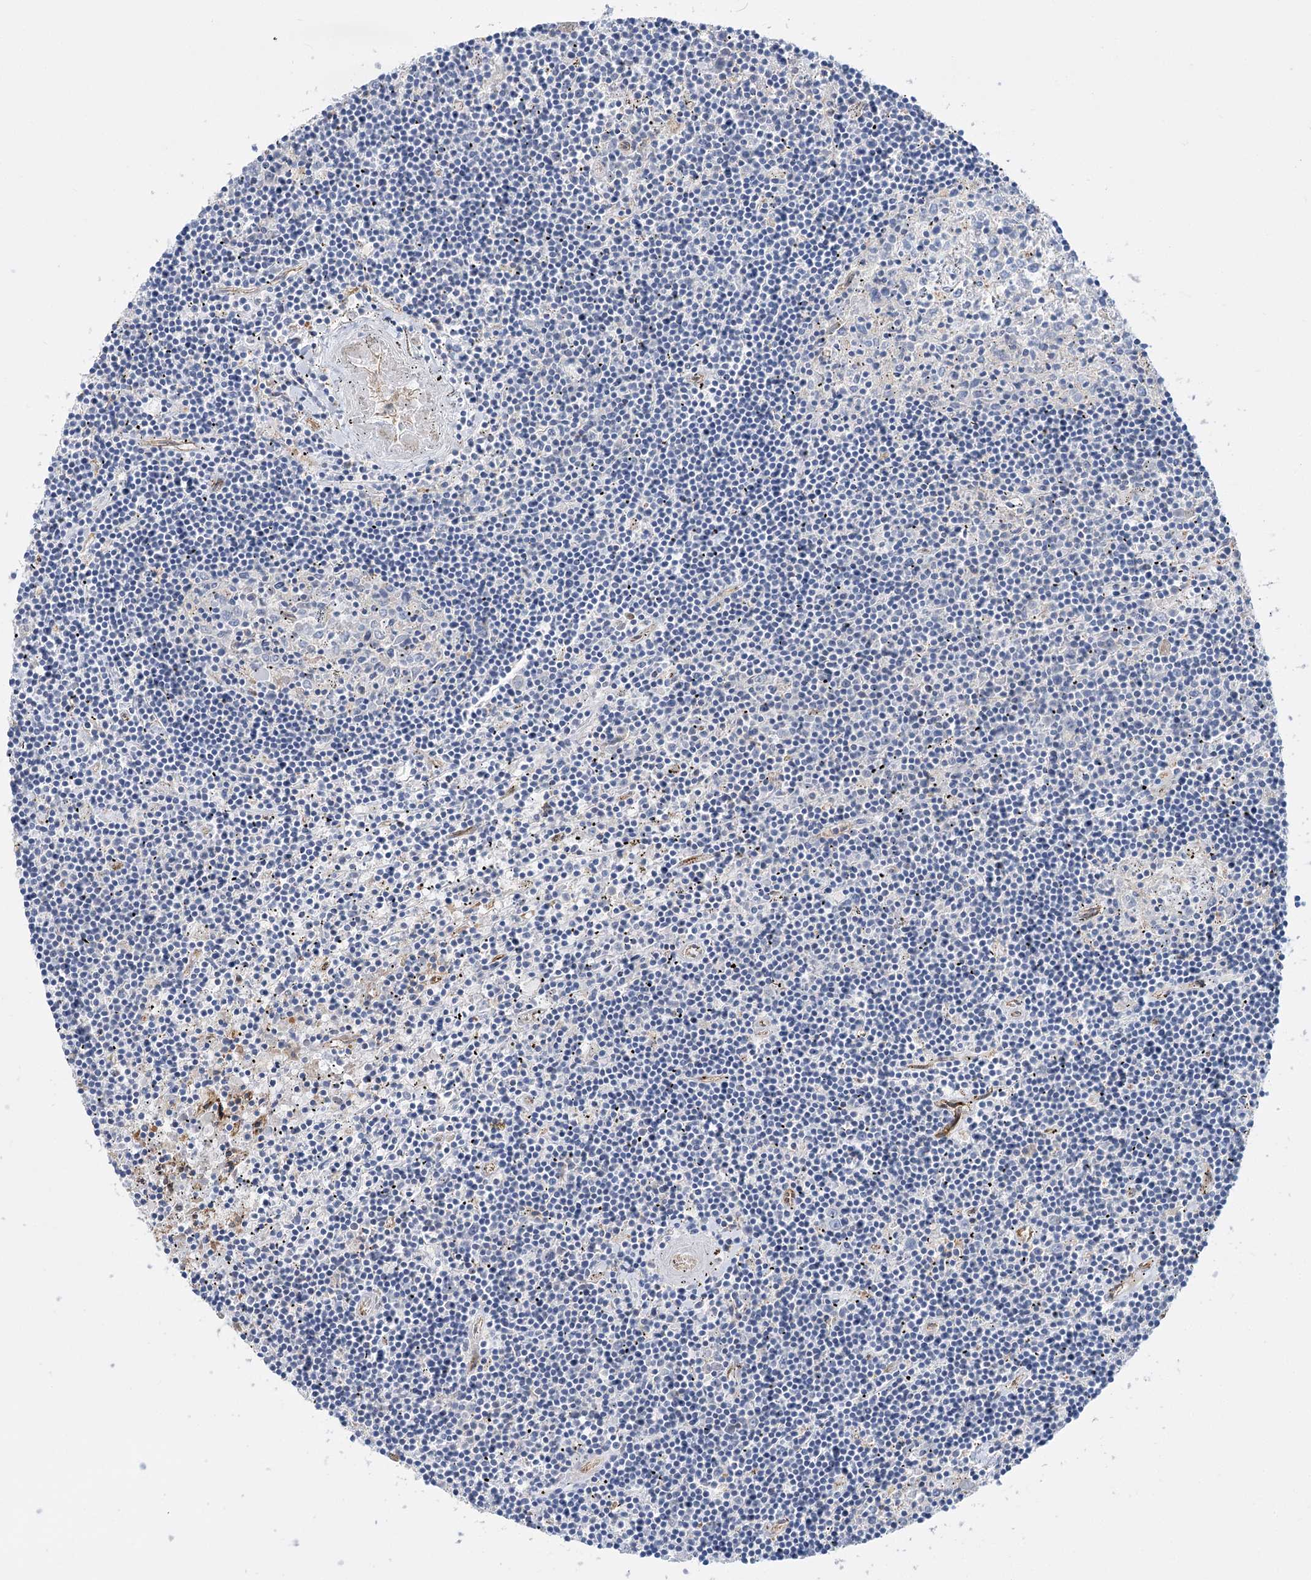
{"staining": {"intensity": "negative", "quantity": "none", "location": "none"}, "tissue": "lymphoma", "cell_type": "Tumor cells", "image_type": "cancer", "snomed": [{"axis": "morphology", "description": "Malignant lymphoma, non-Hodgkin's type, Low grade"}, {"axis": "topography", "description": "Spleen"}], "caption": "The image demonstrates no staining of tumor cells in lymphoma. (DAB IHC with hematoxylin counter stain).", "gene": "GUSB", "patient": {"sex": "male", "age": 76}}